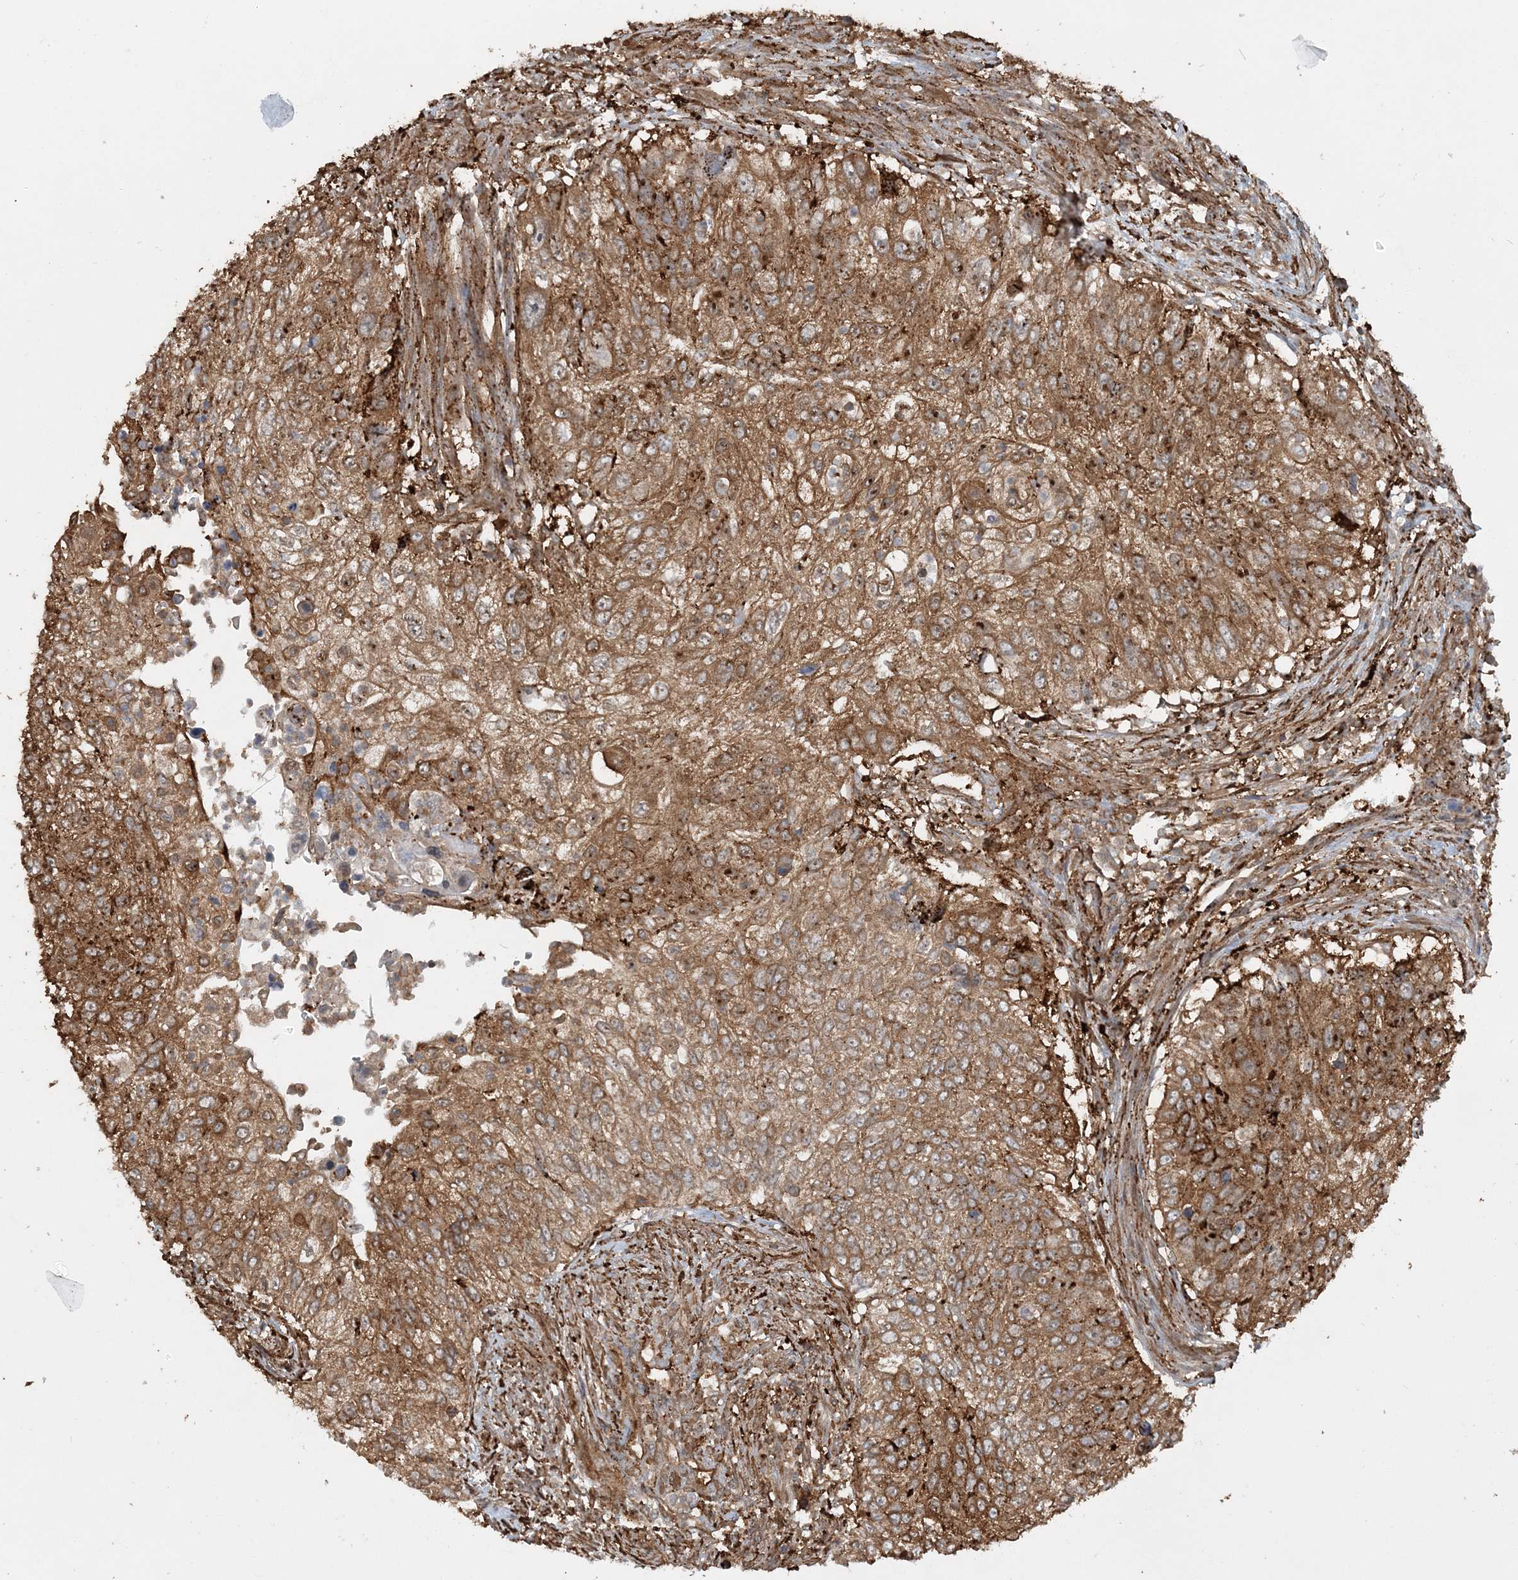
{"staining": {"intensity": "strong", "quantity": ">75%", "location": "cytoplasmic/membranous"}, "tissue": "urothelial cancer", "cell_type": "Tumor cells", "image_type": "cancer", "snomed": [{"axis": "morphology", "description": "Urothelial carcinoma, High grade"}, {"axis": "topography", "description": "Urinary bladder"}], "caption": "Urothelial cancer stained for a protein exhibits strong cytoplasmic/membranous positivity in tumor cells.", "gene": "DSTN", "patient": {"sex": "female", "age": 60}}